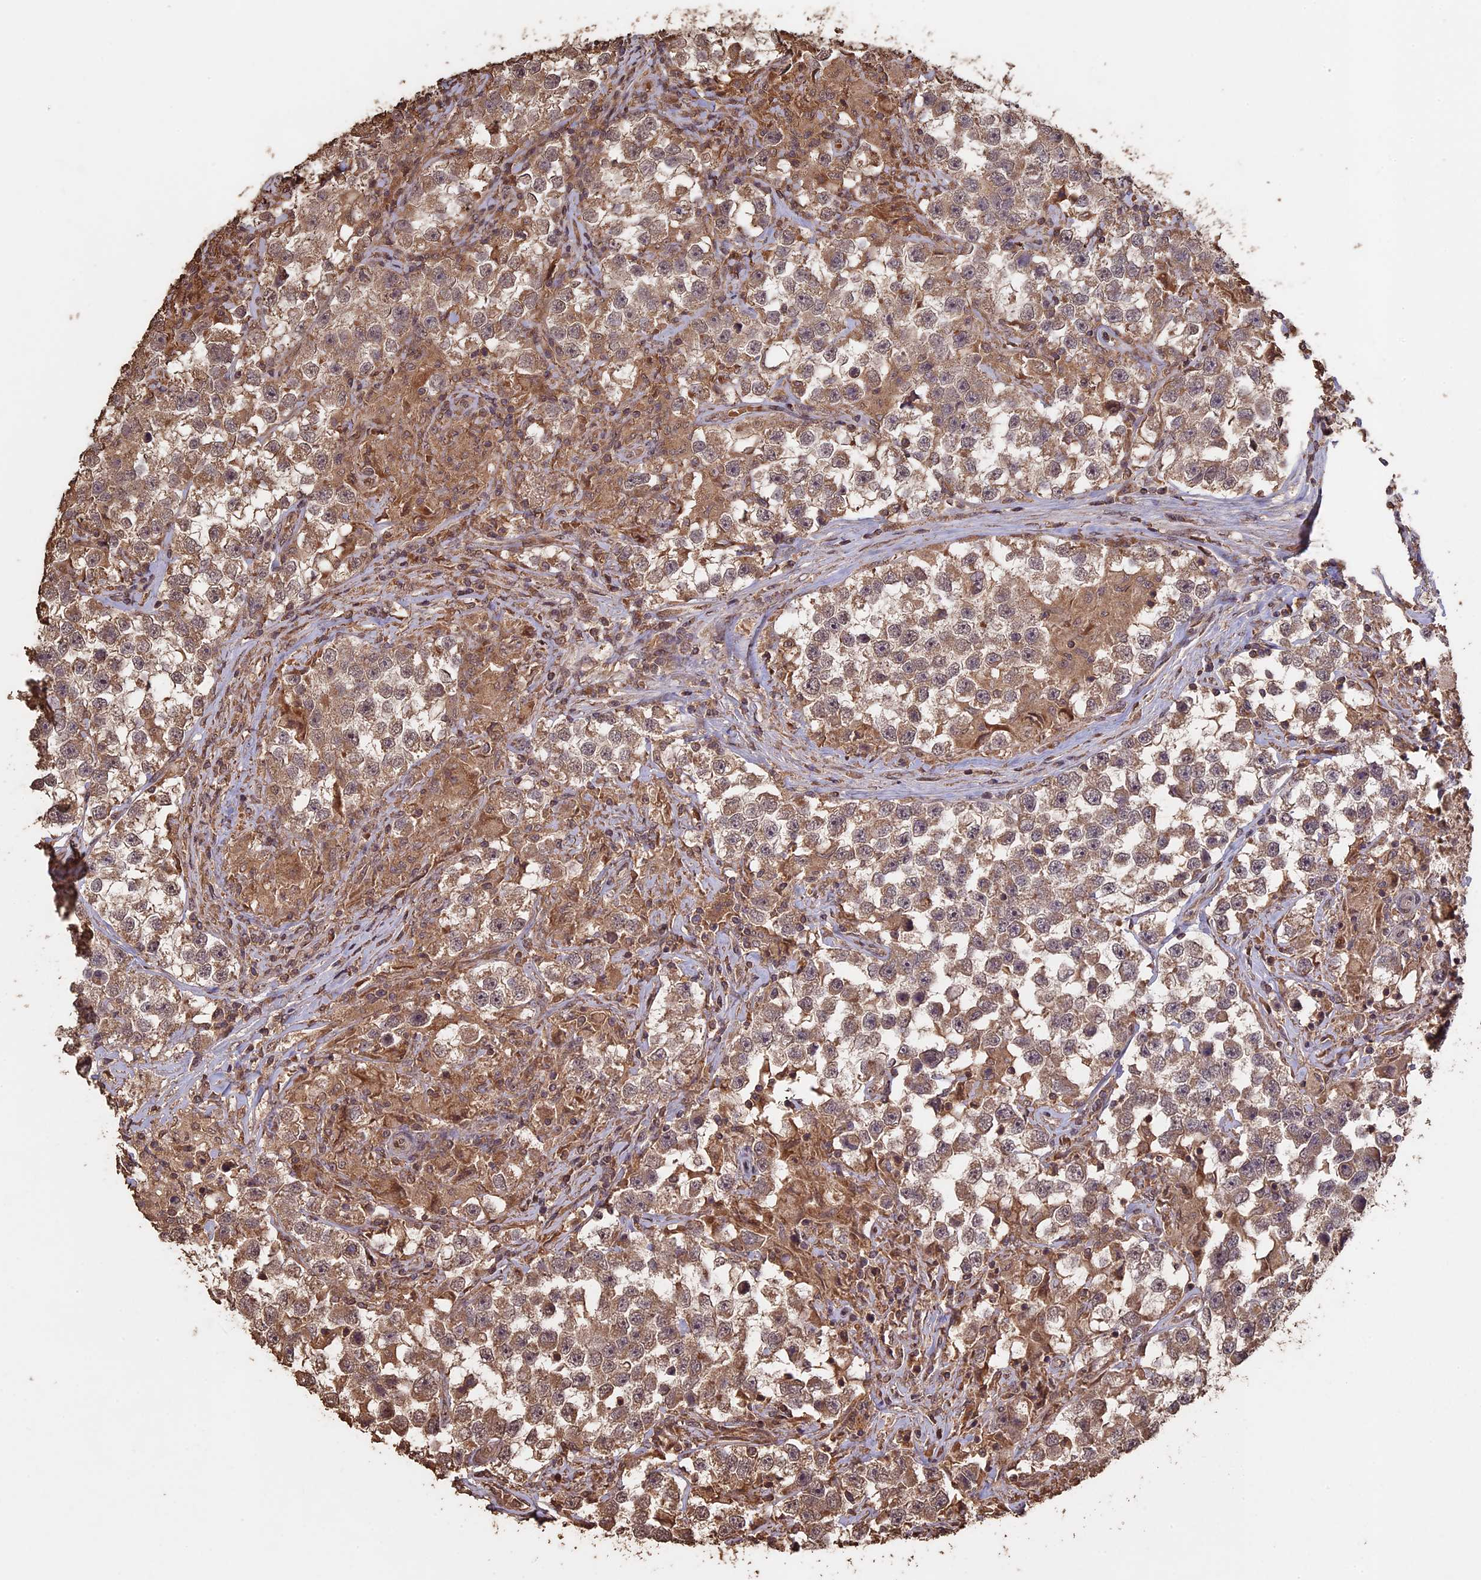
{"staining": {"intensity": "moderate", "quantity": ">75%", "location": "cytoplasmic/membranous"}, "tissue": "testis cancer", "cell_type": "Tumor cells", "image_type": "cancer", "snomed": [{"axis": "morphology", "description": "Seminoma, NOS"}, {"axis": "topography", "description": "Testis"}], "caption": "Testis cancer stained with immunohistochemistry (IHC) displays moderate cytoplasmic/membranous staining in approximately >75% of tumor cells.", "gene": "HUNK", "patient": {"sex": "male", "age": 46}}